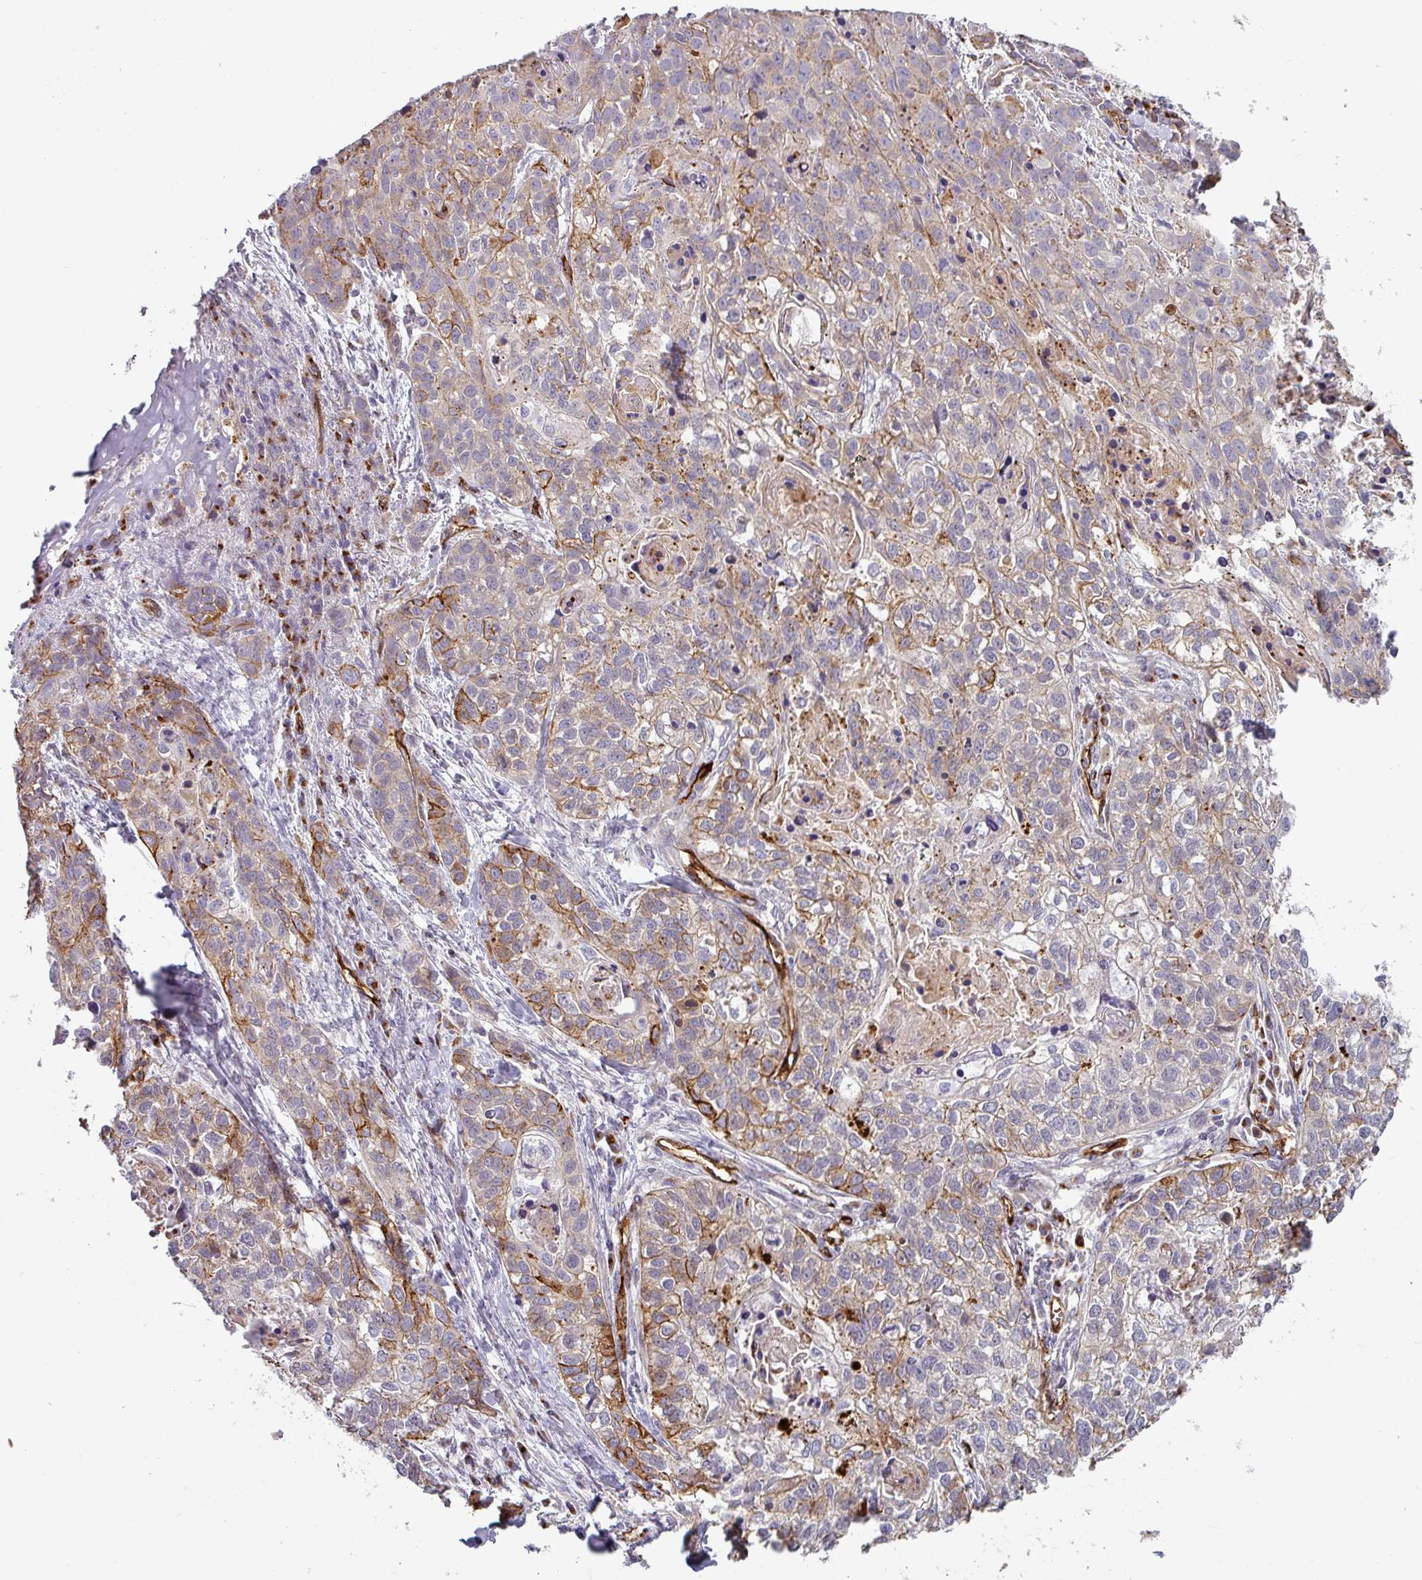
{"staining": {"intensity": "moderate", "quantity": "<25%", "location": "cytoplasmic/membranous"}, "tissue": "lung cancer", "cell_type": "Tumor cells", "image_type": "cancer", "snomed": [{"axis": "morphology", "description": "Squamous cell carcinoma, NOS"}, {"axis": "topography", "description": "Lung"}], "caption": "An image of human lung cancer stained for a protein exhibits moderate cytoplasmic/membranous brown staining in tumor cells.", "gene": "PRODH2", "patient": {"sex": "male", "age": 74}}